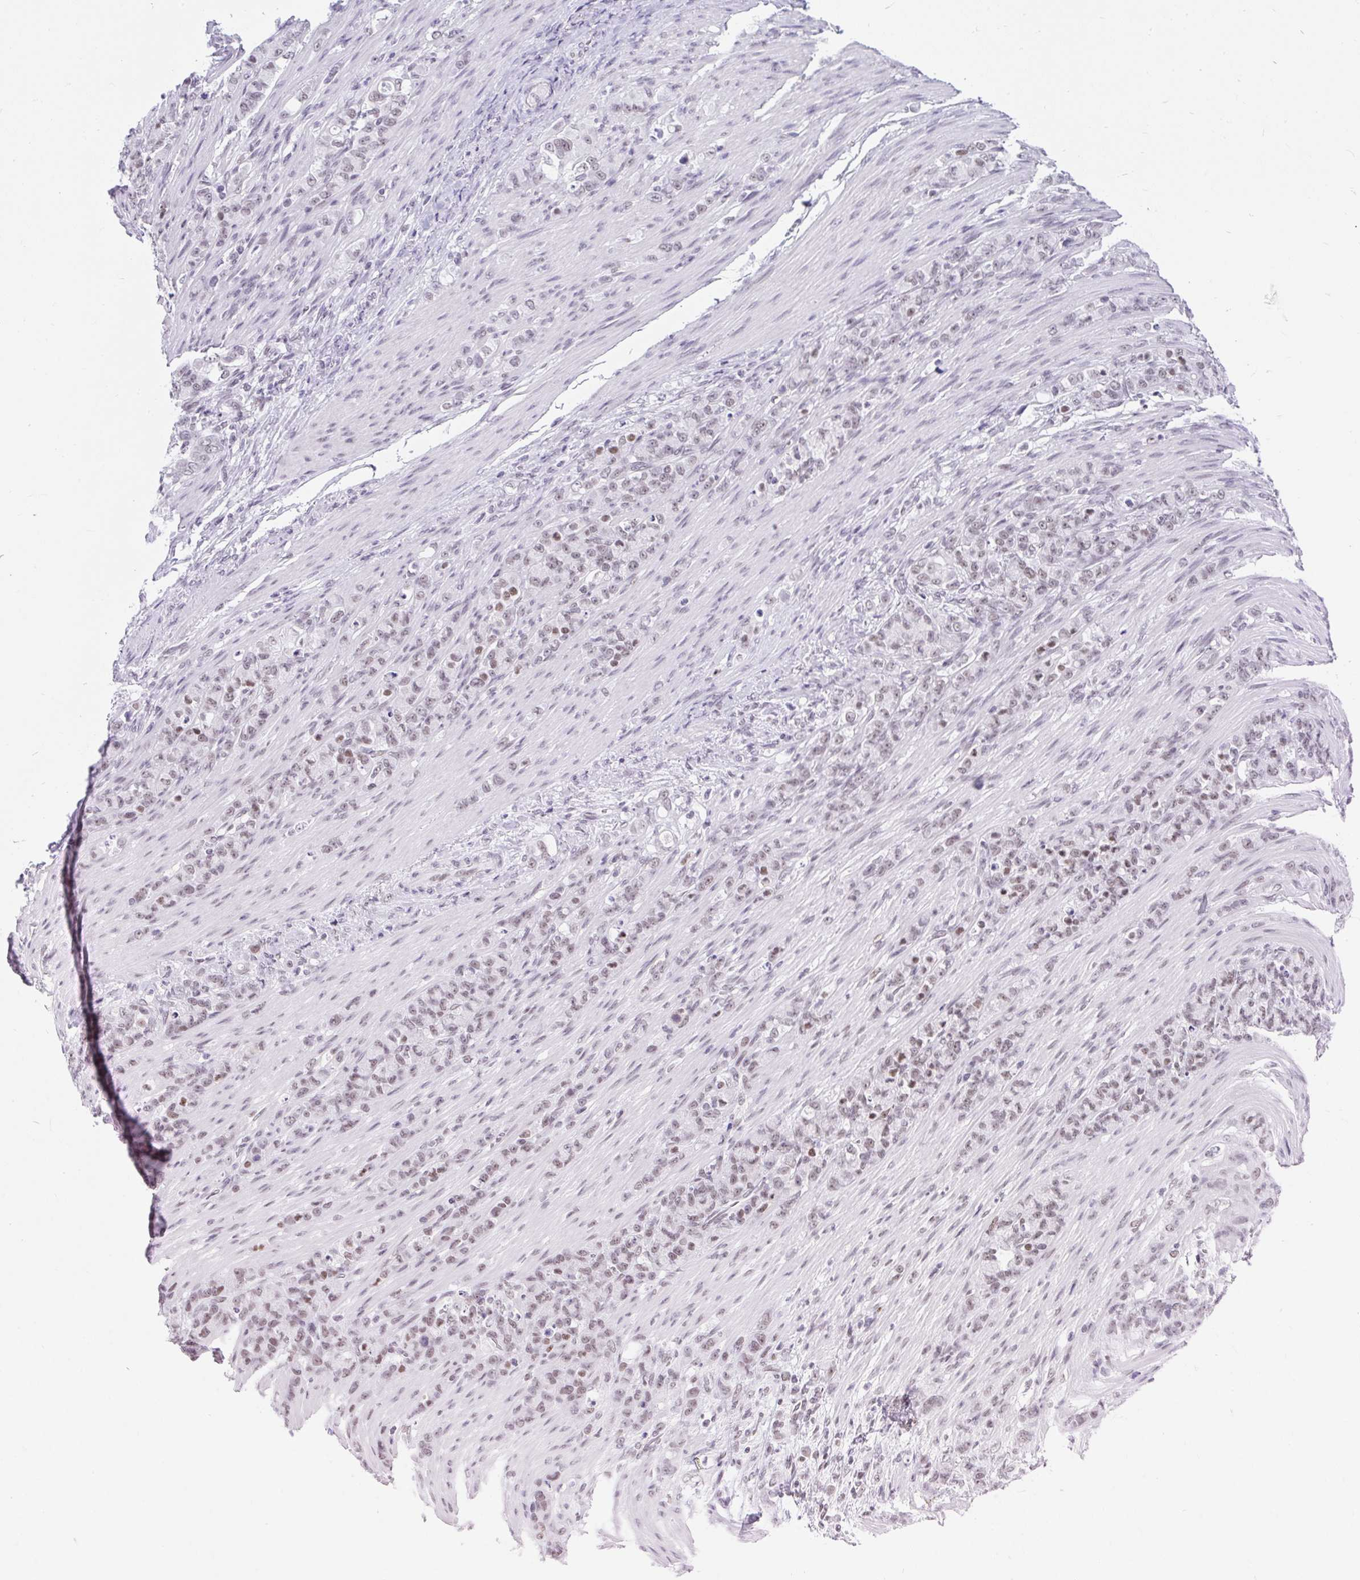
{"staining": {"intensity": "weak", "quantity": "25%-75%", "location": "nuclear"}, "tissue": "stomach cancer", "cell_type": "Tumor cells", "image_type": "cancer", "snomed": [{"axis": "morphology", "description": "Adenocarcinoma, NOS"}, {"axis": "topography", "description": "Stomach"}], "caption": "Stomach cancer (adenocarcinoma) stained with a protein marker shows weak staining in tumor cells.", "gene": "PLCXD2", "patient": {"sex": "female", "age": 79}}